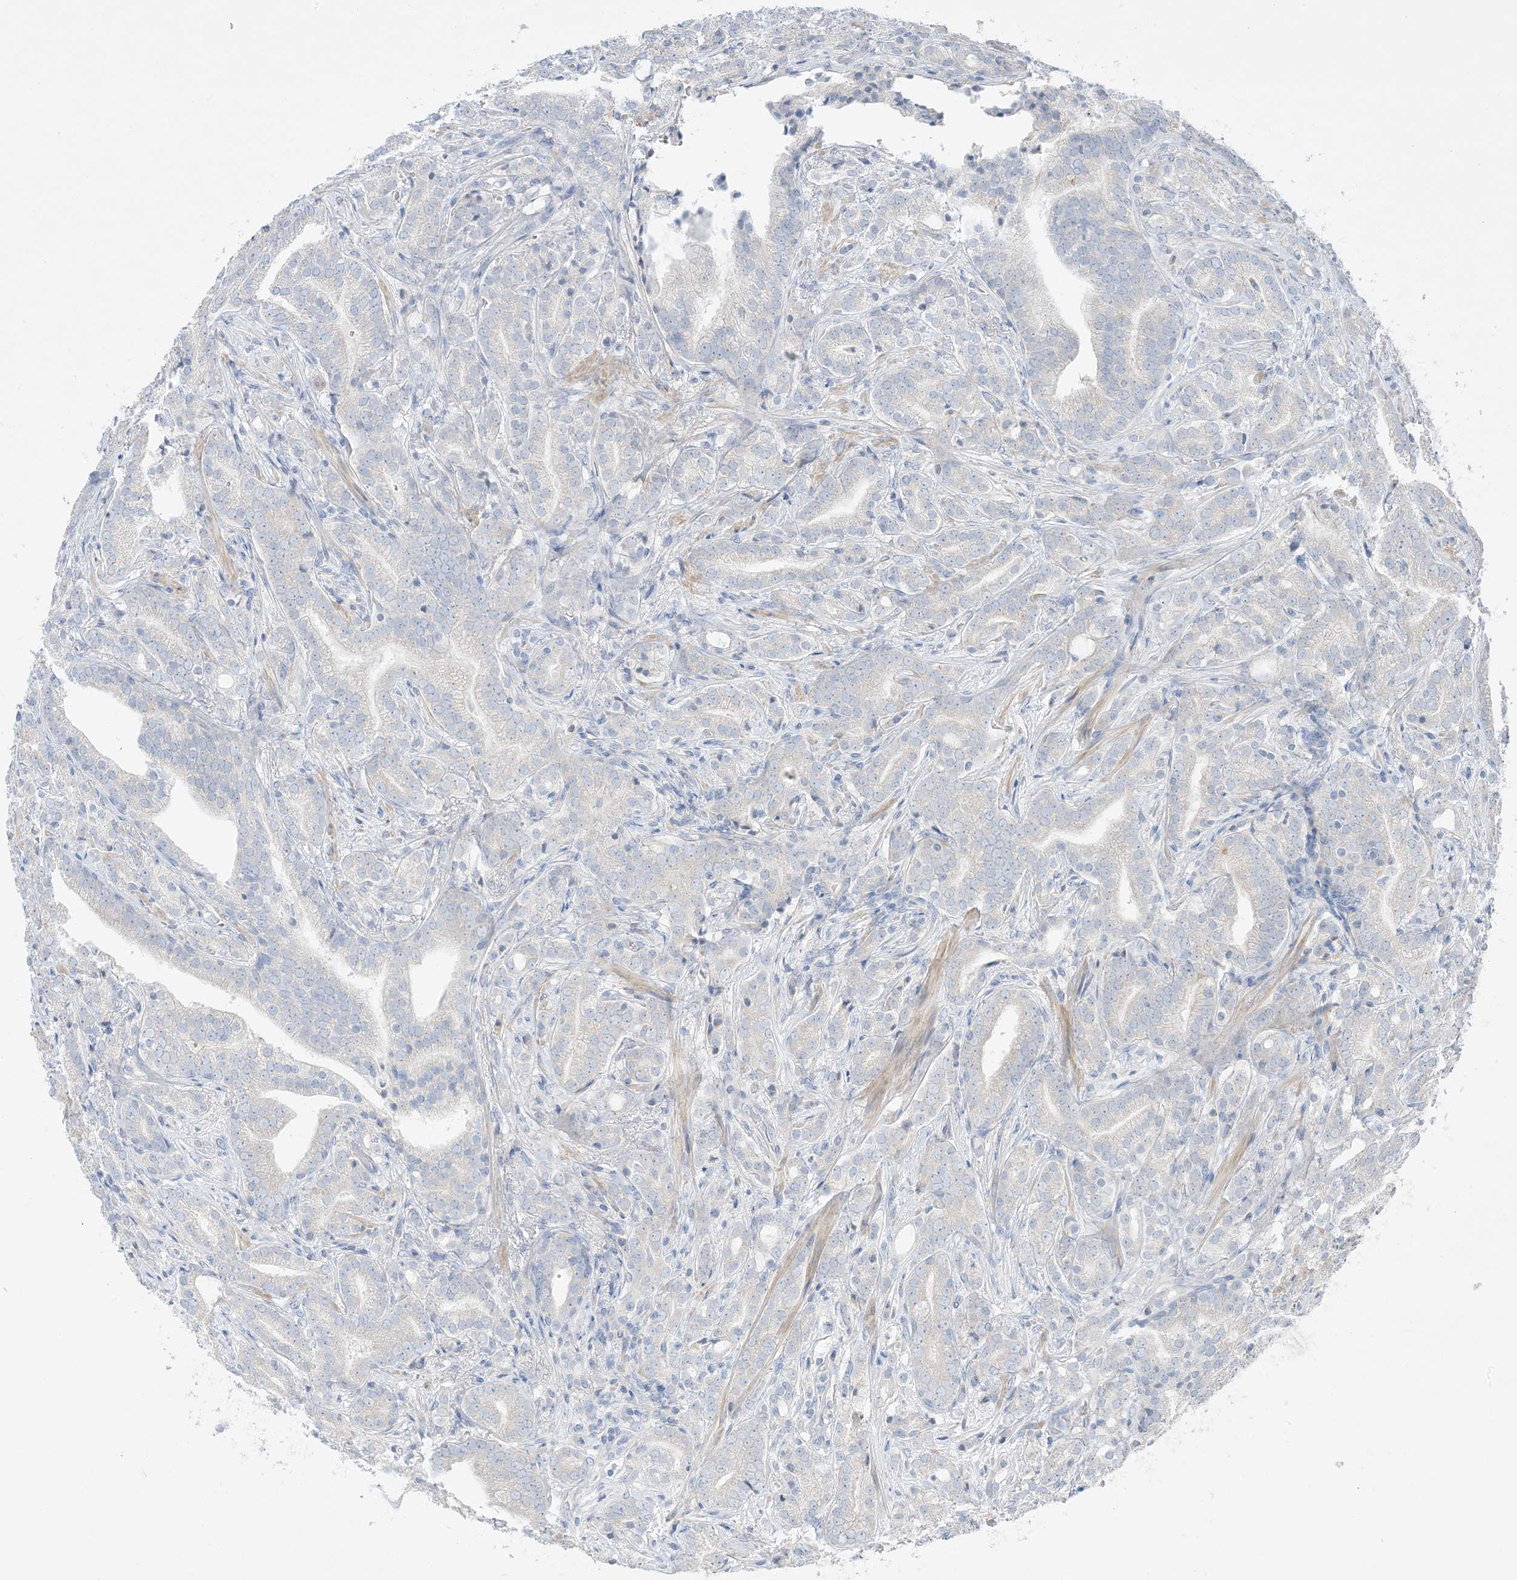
{"staining": {"intensity": "negative", "quantity": "none", "location": "none"}, "tissue": "prostate cancer", "cell_type": "Tumor cells", "image_type": "cancer", "snomed": [{"axis": "morphology", "description": "Adenocarcinoma, High grade"}, {"axis": "topography", "description": "Prostate"}], "caption": "DAB (3,3'-diaminobenzidine) immunohistochemical staining of prostate cancer demonstrates no significant expression in tumor cells. Nuclei are stained in blue.", "gene": "FAM184A", "patient": {"sex": "male", "age": 57}}